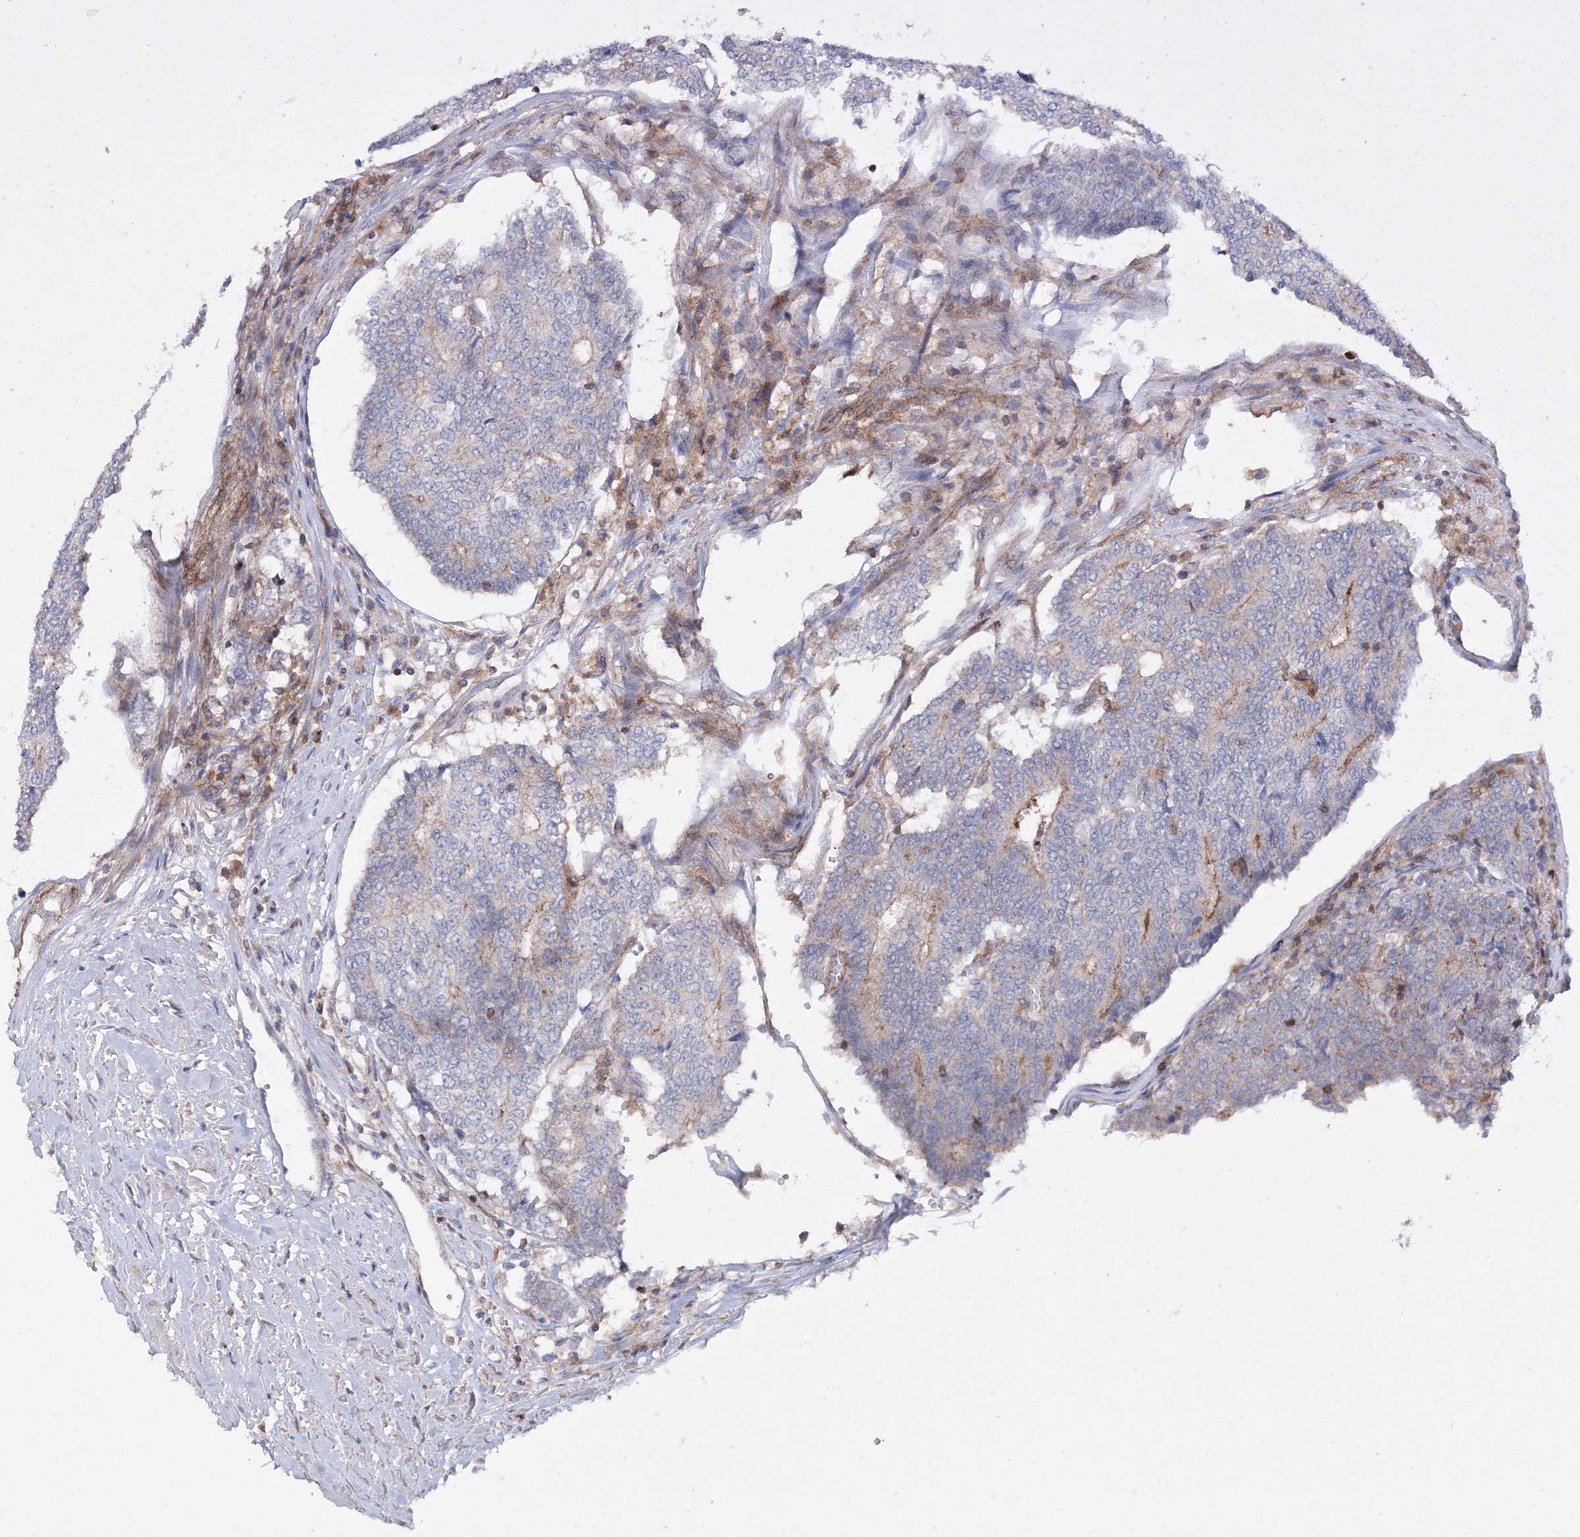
{"staining": {"intensity": "negative", "quantity": "none", "location": "none"}, "tissue": "prostate cancer", "cell_type": "Tumor cells", "image_type": "cancer", "snomed": [{"axis": "morphology", "description": "Normal tissue, NOS"}, {"axis": "morphology", "description": "Adenocarcinoma, High grade"}, {"axis": "topography", "description": "Prostate"}, {"axis": "topography", "description": "Seminal veicle"}], "caption": "Protein analysis of adenocarcinoma (high-grade) (prostate) displays no significant staining in tumor cells. Nuclei are stained in blue.", "gene": "GGA2", "patient": {"sex": "male", "age": 55}}